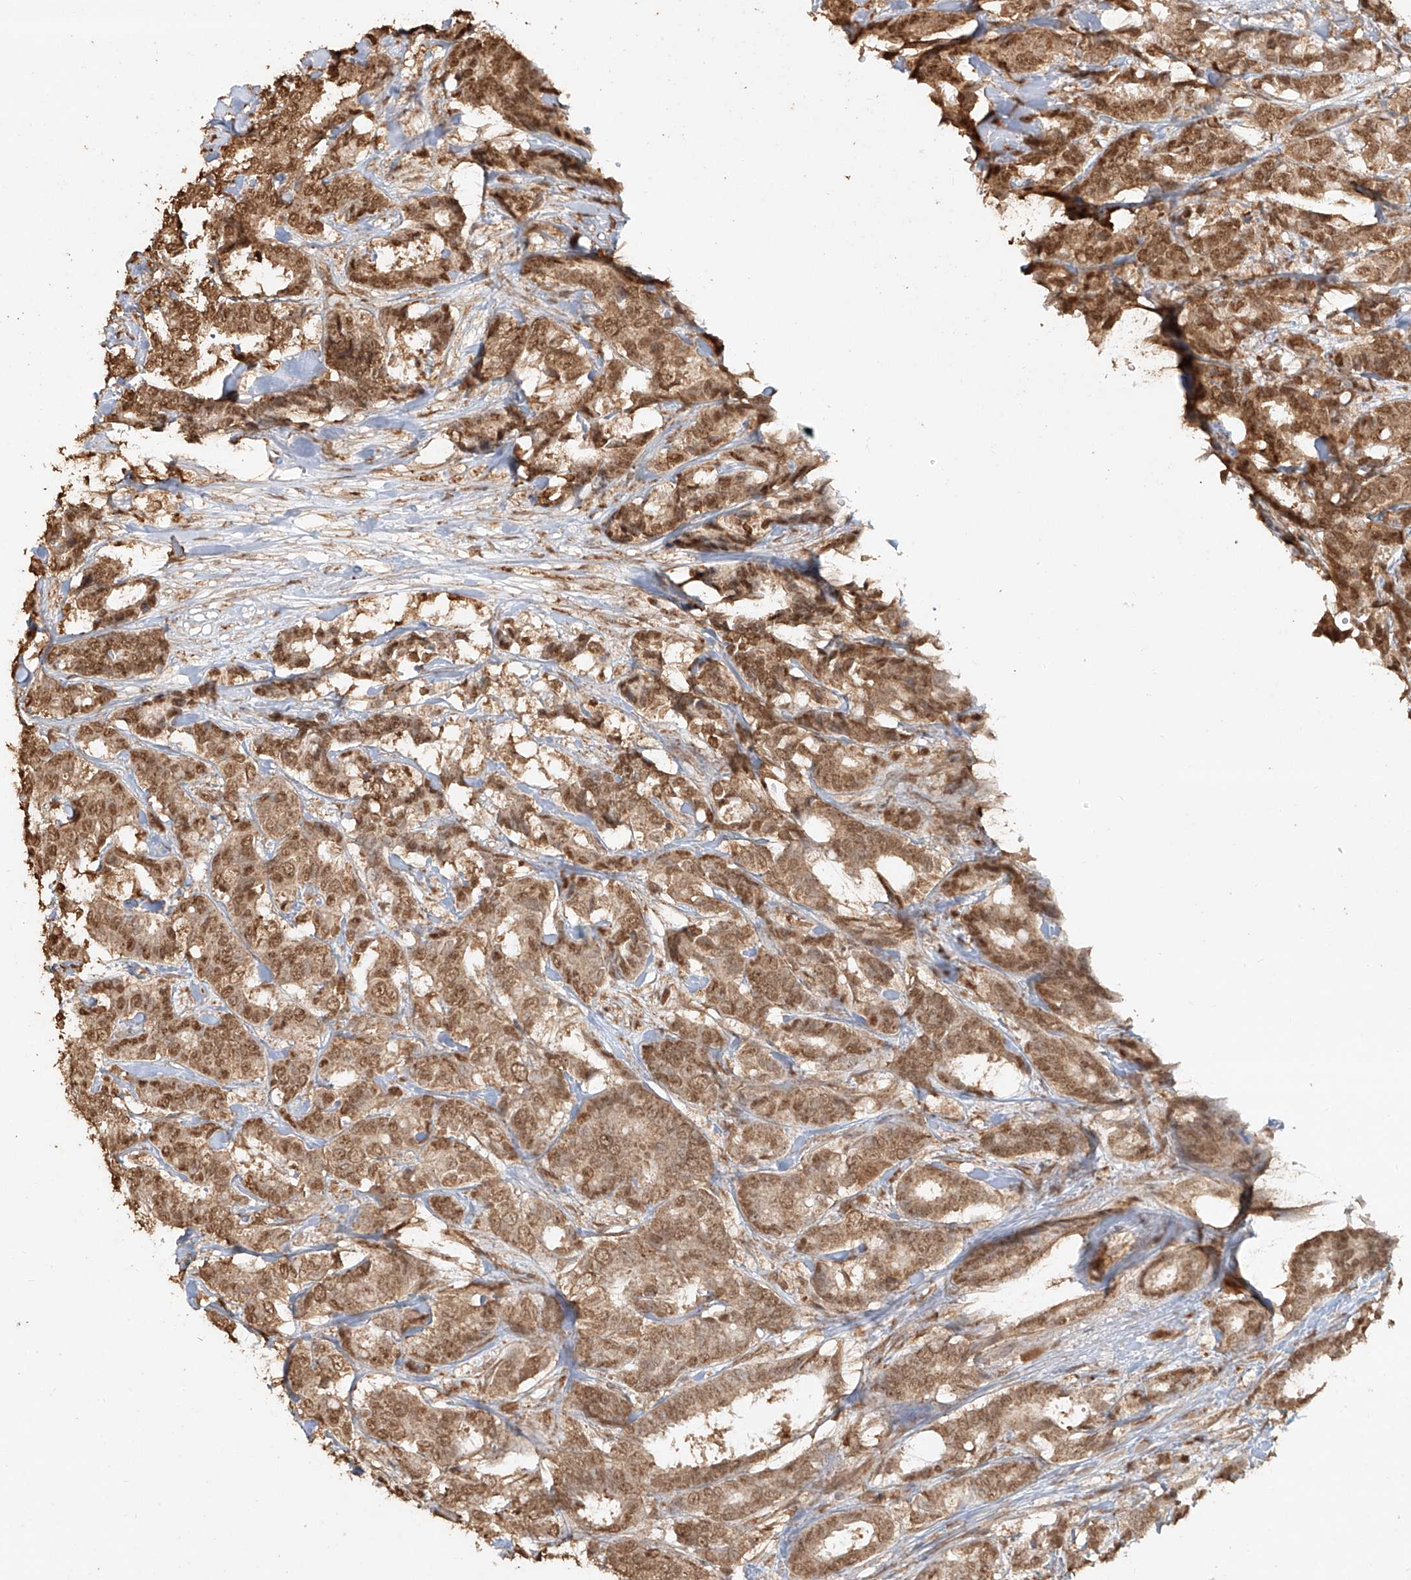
{"staining": {"intensity": "moderate", "quantity": ">75%", "location": "cytoplasmic/membranous,nuclear"}, "tissue": "breast cancer", "cell_type": "Tumor cells", "image_type": "cancer", "snomed": [{"axis": "morphology", "description": "Duct carcinoma"}, {"axis": "topography", "description": "Breast"}], "caption": "Immunohistochemical staining of human invasive ductal carcinoma (breast) displays moderate cytoplasmic/membranous and nuclear protein staining in approximately >75% of tumor cells.", "gene": "TIGAR", "patient": {"sex": "female", "age": 87}}